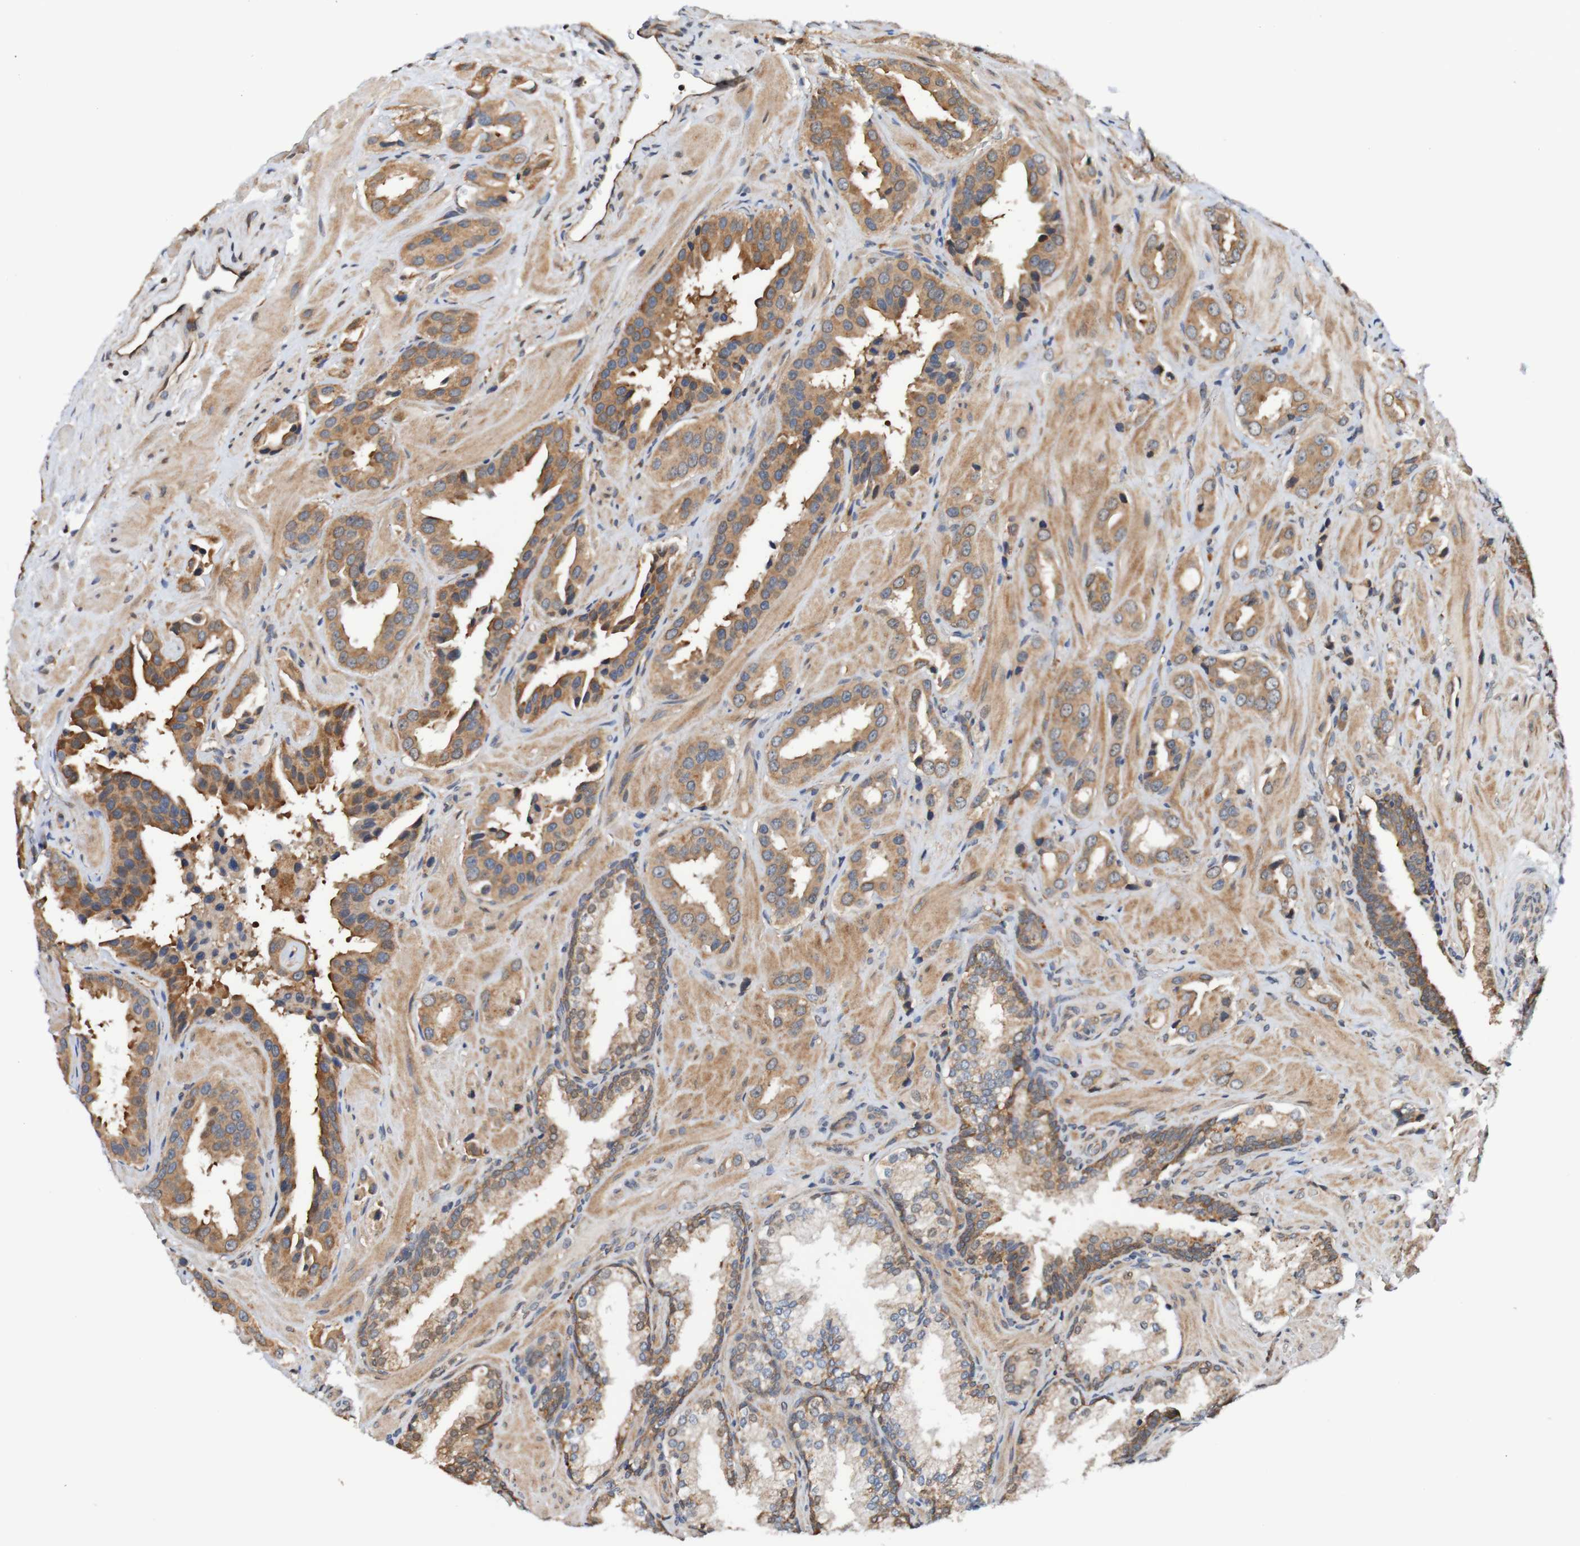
{"staining": {"intensity": "moderate", "quantity": ">75%", "location": "cytoplasmic/membranous"}, "tissue": "prostate cancer", "cell_type": "Tumor cells", "image_type": "cancer", "snomed": [{"axis": "morphology", "description": "Adenocarcinoma, High grade"}, {"axis": "topography", "description": "Prostate"}], "caption": "This is a histology image of IHC staining of high-grade adenocarcinoma (prostate), which shows moderate positivity in the cytoplasmic/membranous of tumor cells.", "gene": "AXIN1", "patient": {"sex": "male", "age": 64}}